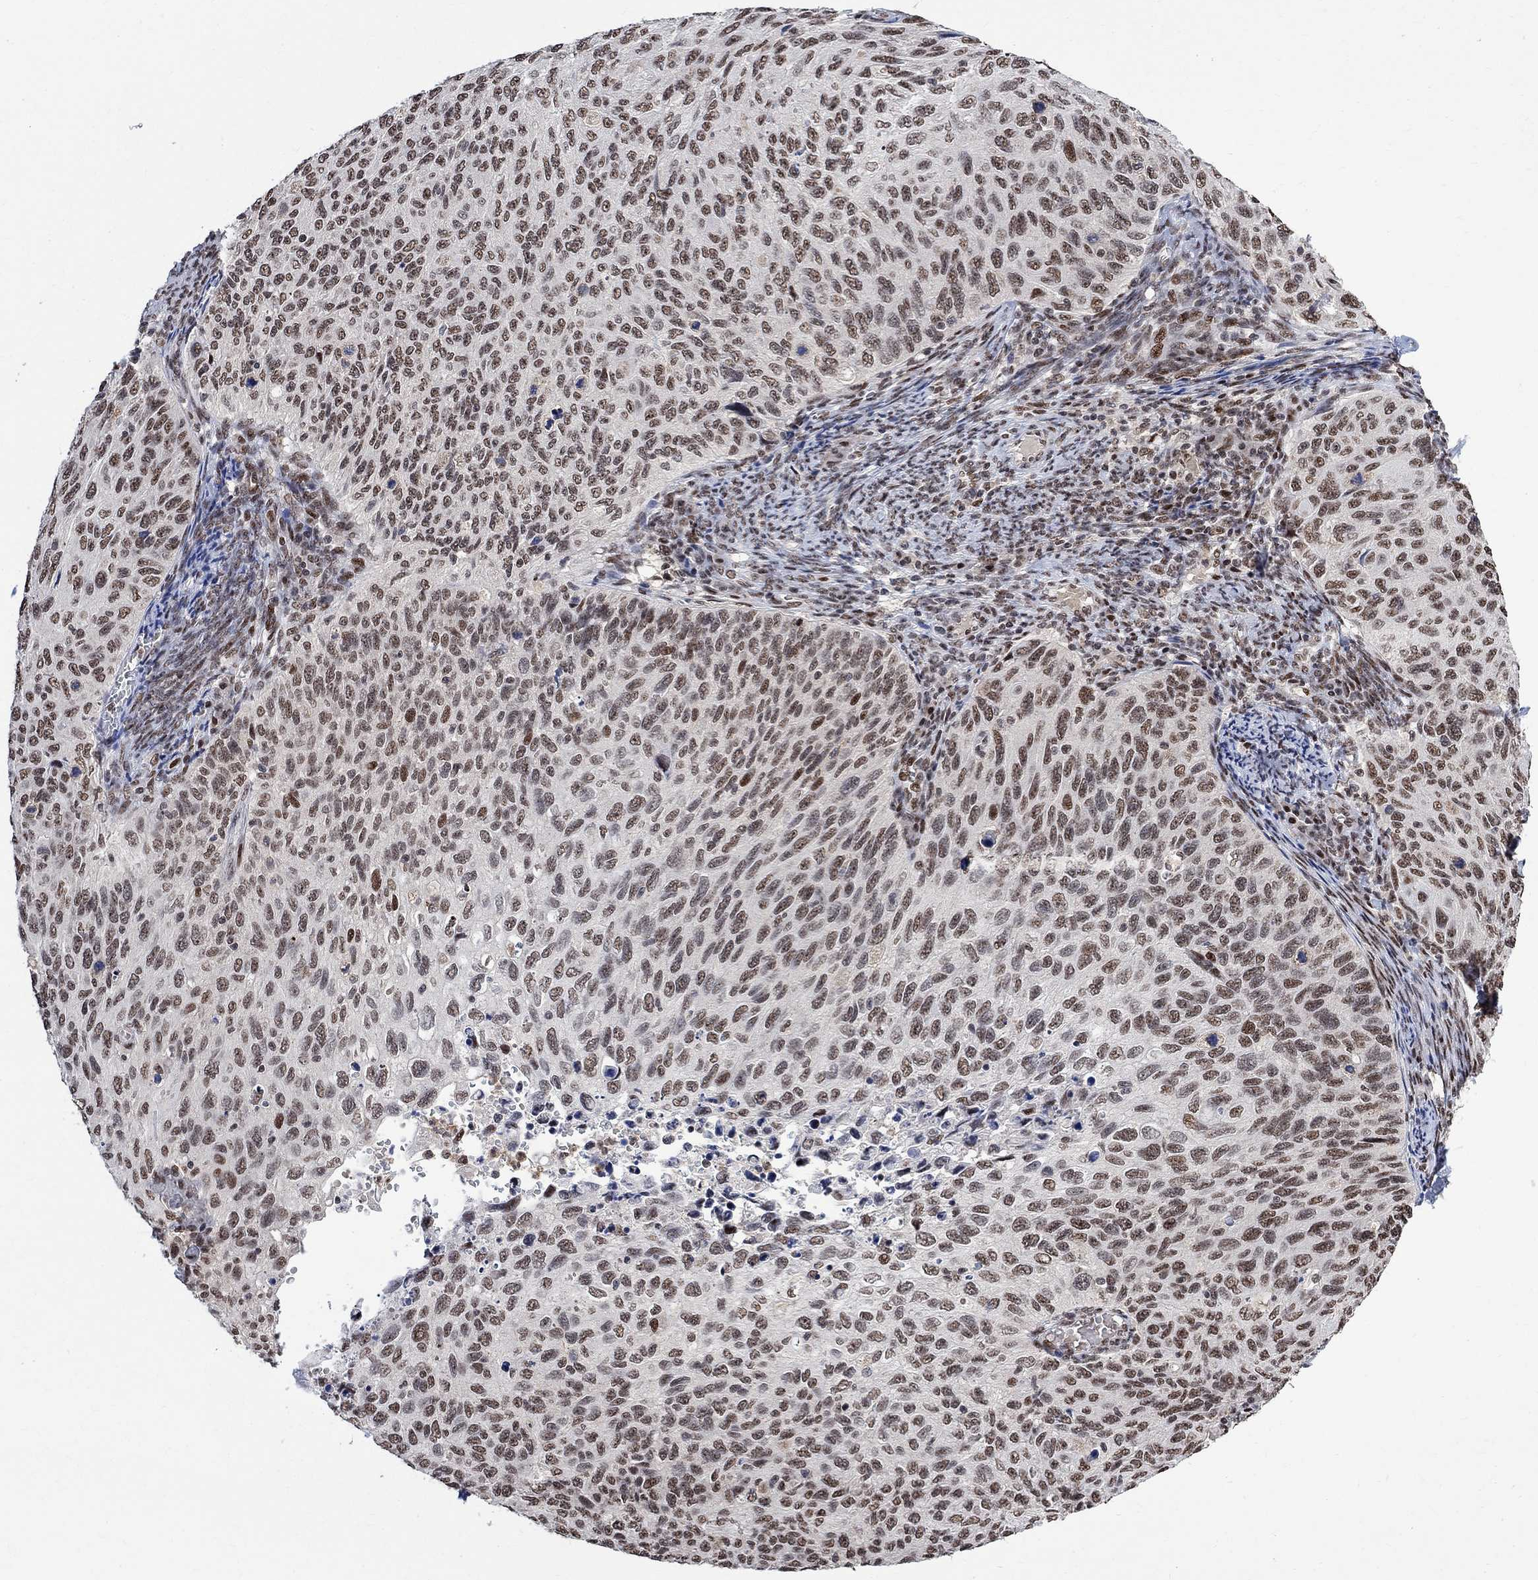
{"staining": {"intensity": "moderate", "quantity": "<25%", "location": "nuclear"}, "tissue": "cervical cancer", "cell_type": "Tumor cells", "image_type": "cancer", "snomed": [{"axis": "morphology", "description": "Squamous cell carcinoma, NOS"}, {"axis": "topography", "description": "Cervix"}], "caption": "A histopathology image showing moderate nuclear staining in about <25% of tumor cells in cervical cancer (squamous cell carcinoma), as visualized by brown immunohistochemical staining.", "gene": "E4F1", "patient": {"sex": "female", "age": 70}}